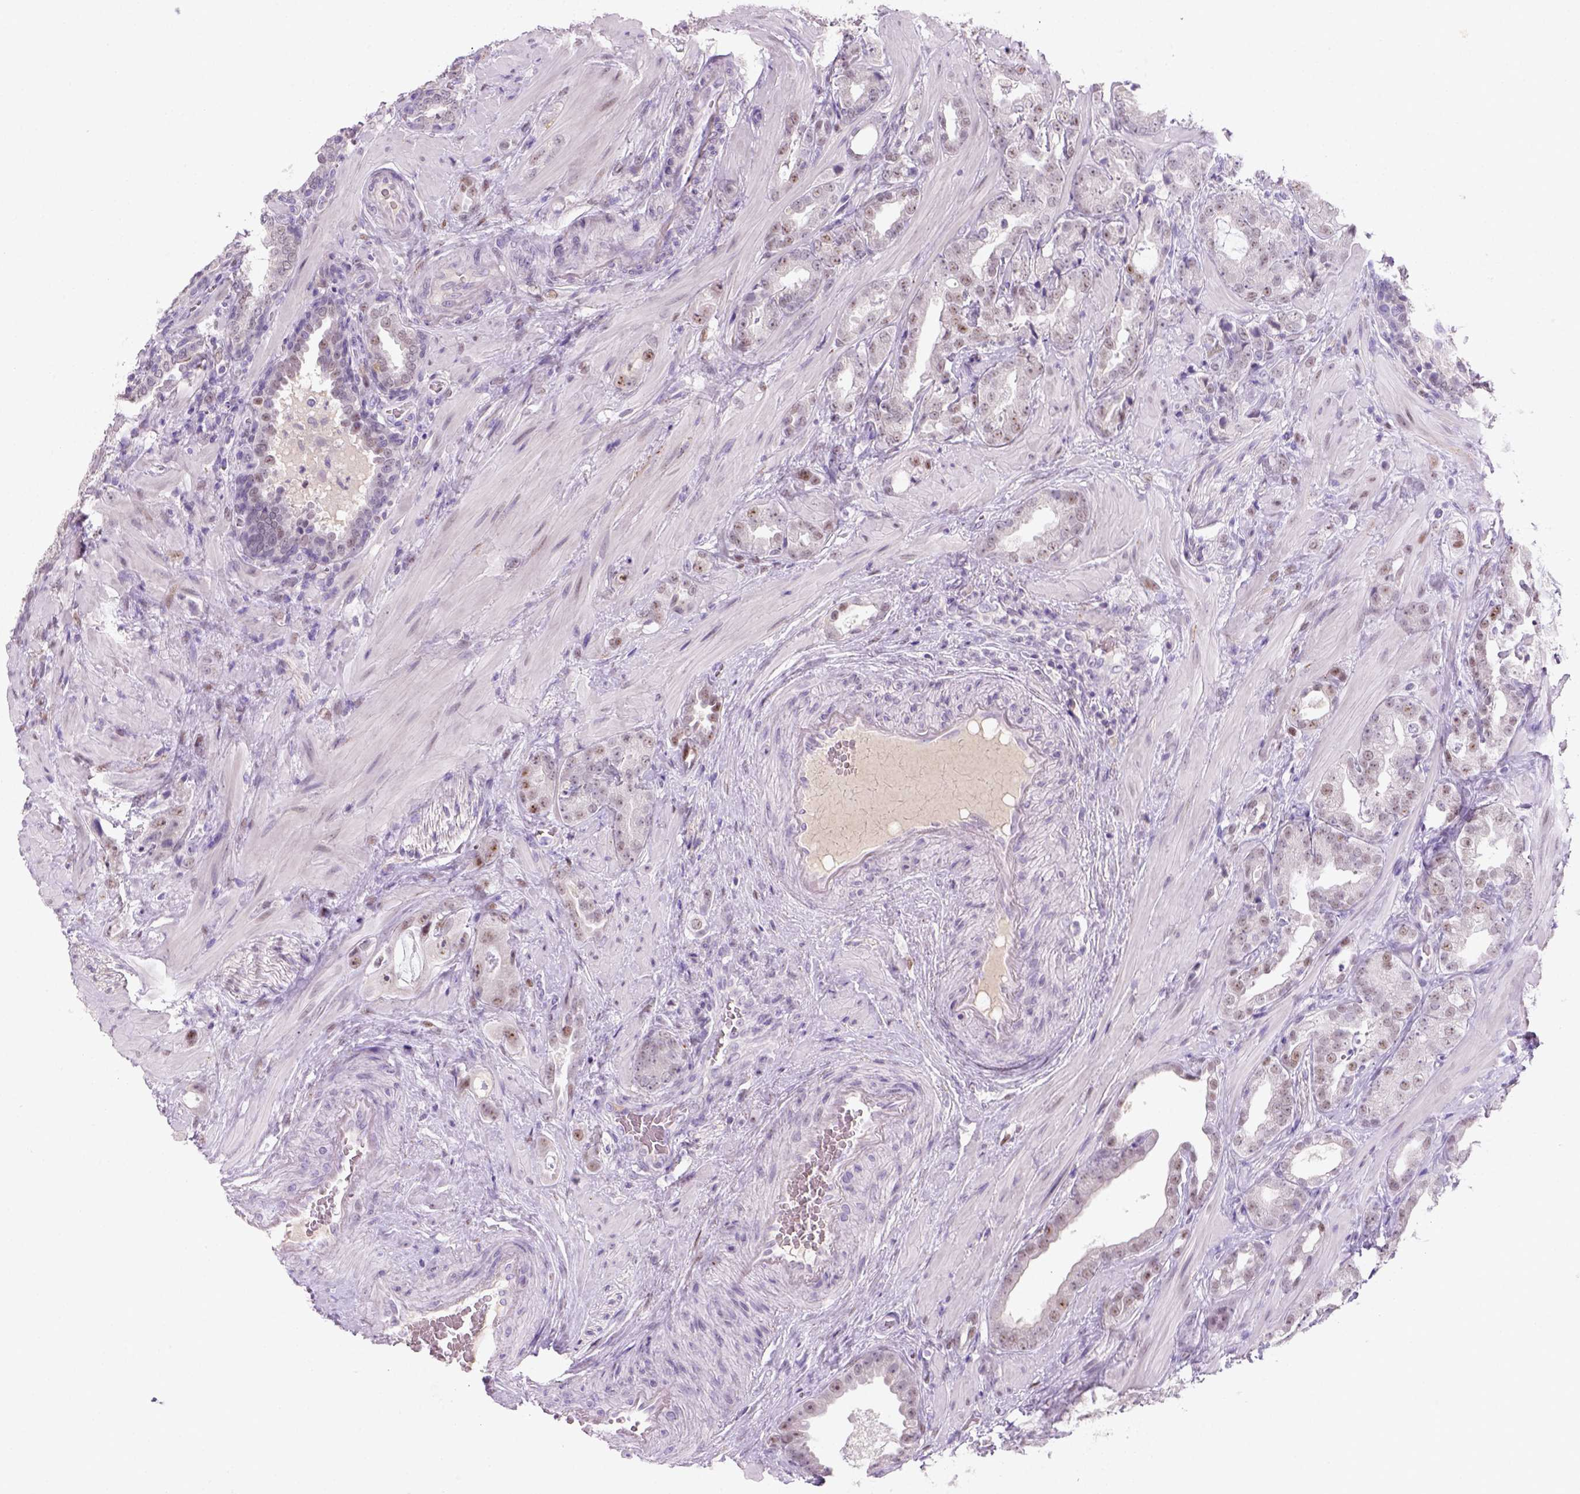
{"staining": {"intensity": "moderate", "quantity": "25%-75%", "location": "nuclear"}, "tissue": "prostate cancer", "cell_type": "Tumor cells", "image_type": "cancer", "snomed": [{"axis": "morphology", "description": "Adenocarcinoma, NOS"}, {"axis": "topography", "description": "Prostate"}], "caption": "About 25%-75% of tumor cells in human adenocarcinoma (prostate) demonstrate moderate nuclear protein staining as visualized by brown immunohistochemical staining.", "gene": "ZMAT4", "patient": {"sex": "male", "age": 57}}